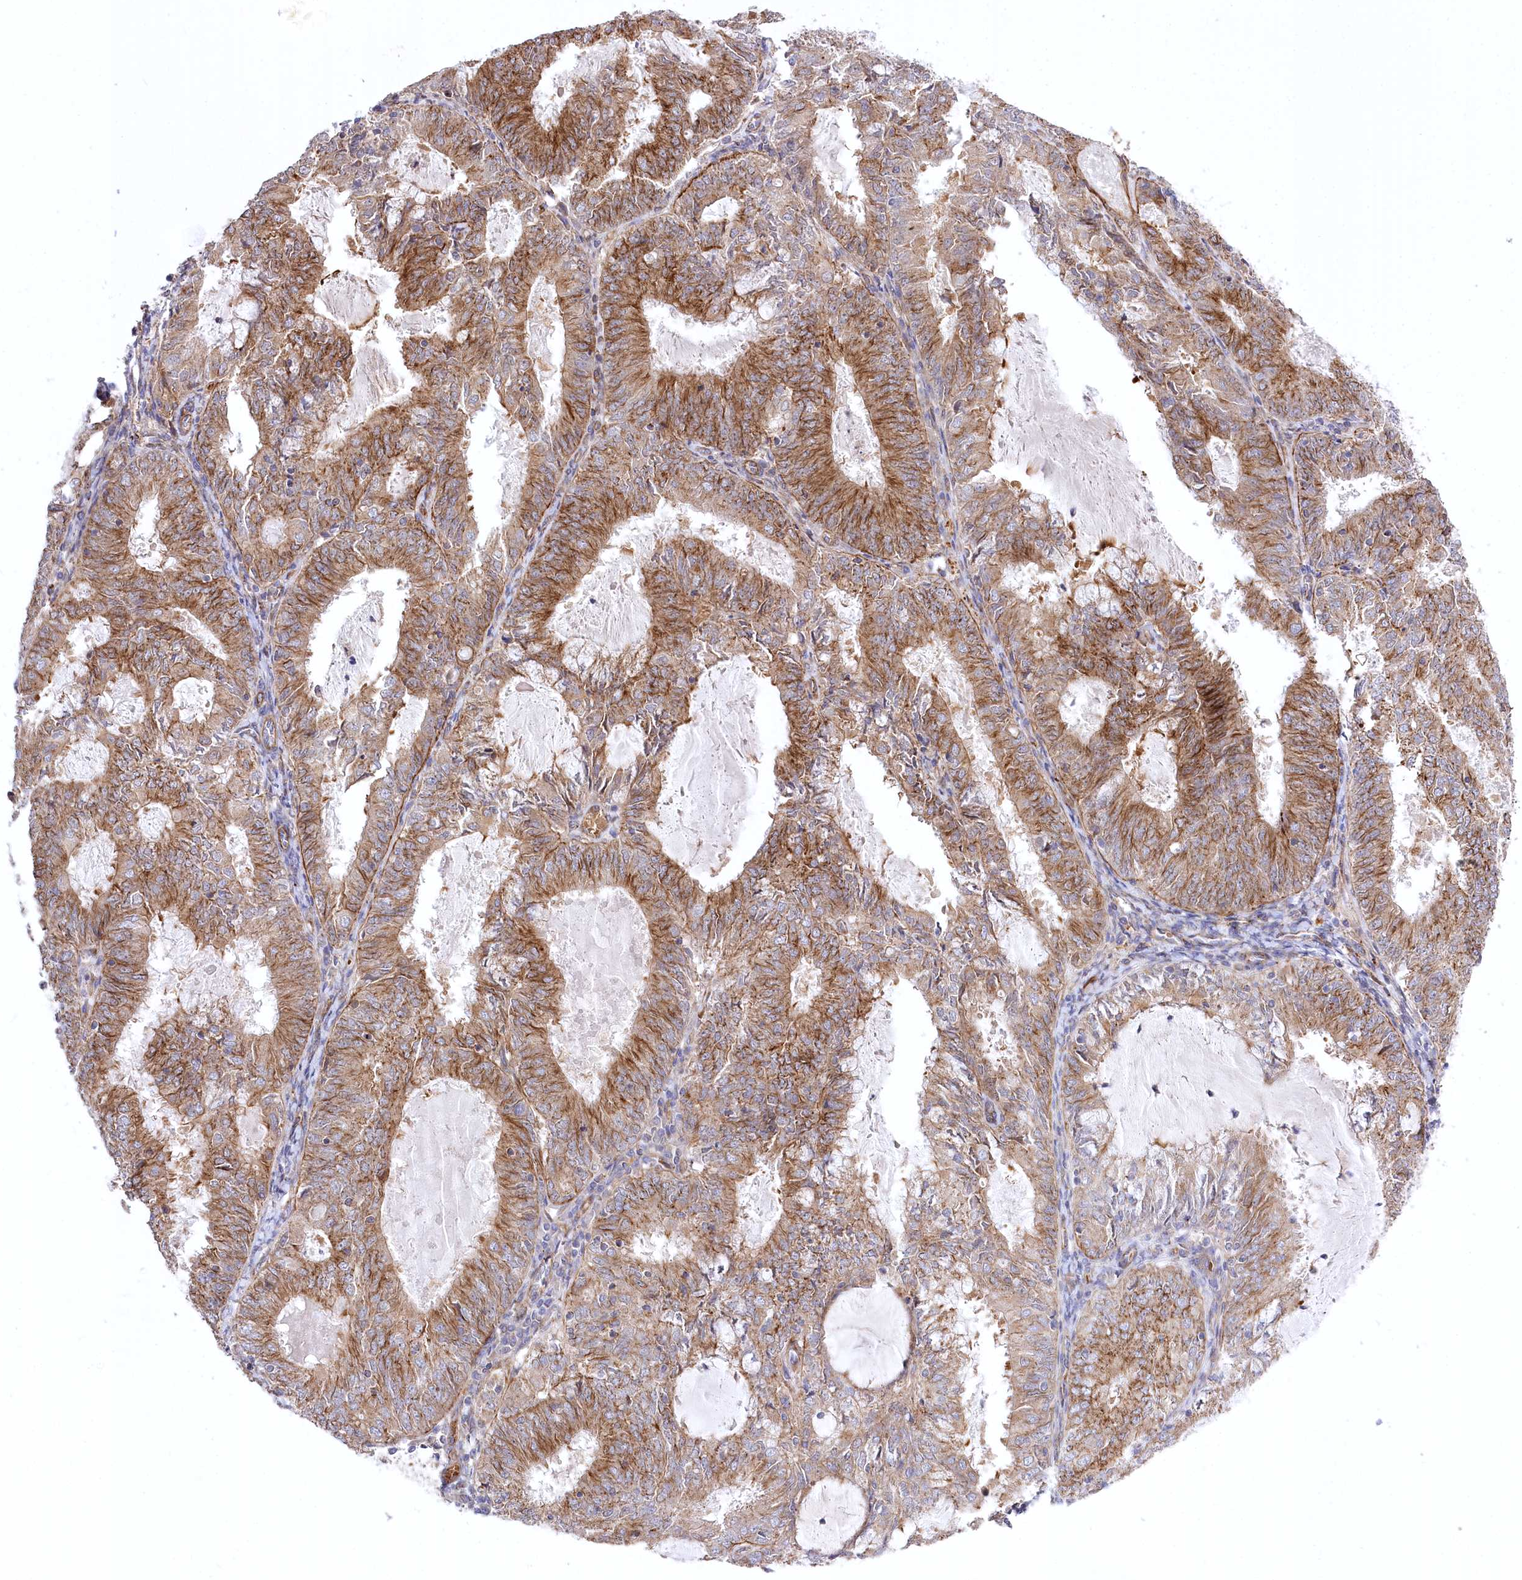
{"staining": {"intensity": "strong", "quantity": "25%-75%", "location": "cytoplasmic/membranous"}, "tissue": "endometrial cancer", "cell_type": "Tumor cells", "image_type": "cancer", "snomed": [{"axis": "morphology", "description": "Adenocarcinoma, NOS"}, {"axis": "topography", "description": "Endometrium"}], "caption": "A high amount of strong cytoplasmic/membranous expression is identified in about 25%-75% of tumor cells in endometrial adenocarcinoma tissue.", "gene": "TRUB1", "patient": {"sex": "female", "age": 57}}